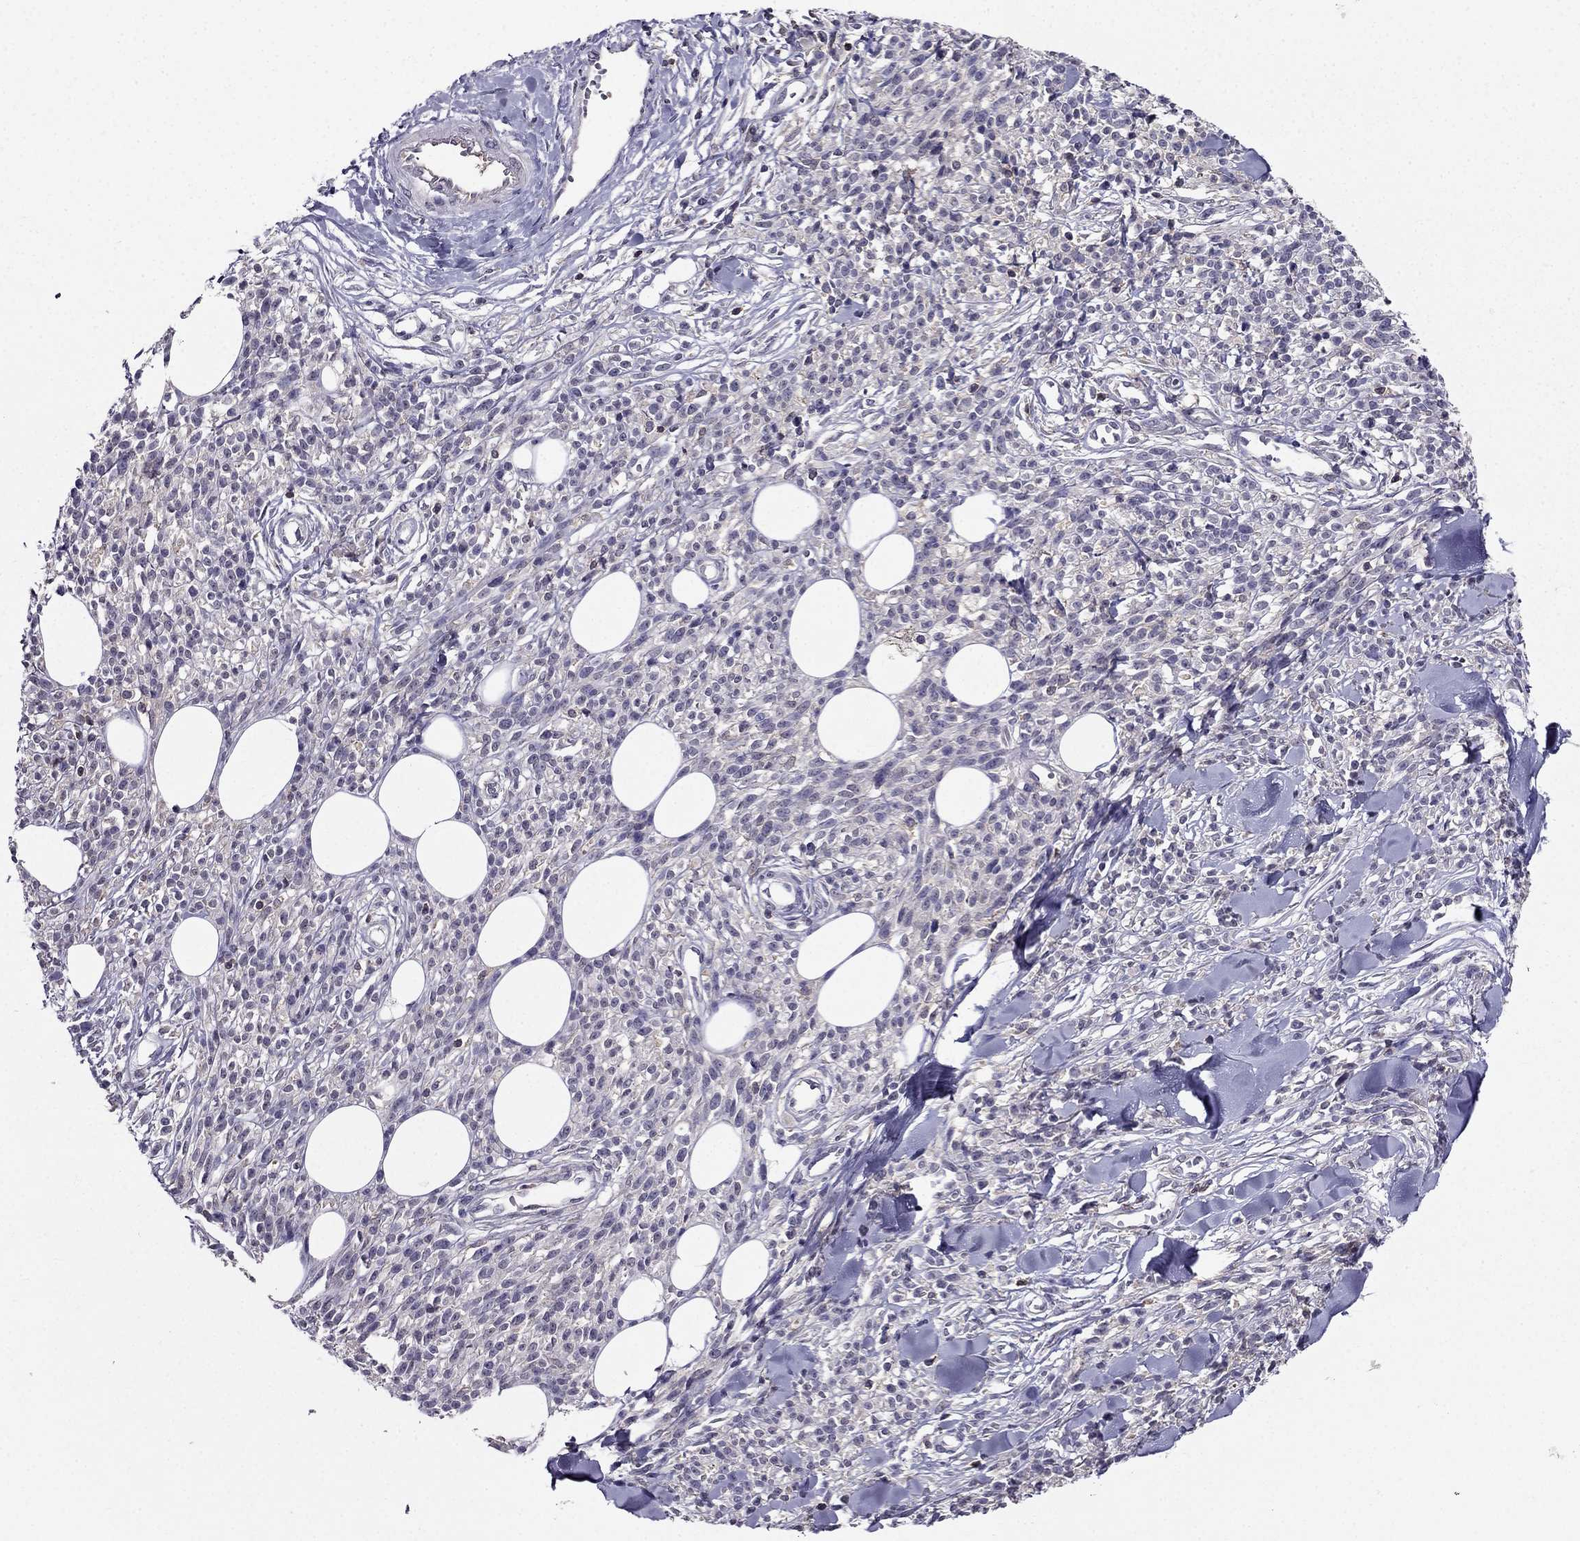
{"staining": {"intensity": "negative", "quantity": "none", "location": "none"}, "tissue": "melanoma", "cell_type": "Tumor cells", "image_type": "cancer", "snomed": [{"axis": "morphology", "description": "Malignant melanoma, NOS"}, {"axis": "topography", "description": "Skin"}, {"axis": "topography", "description": "Skin of trunk"}], "caption": "An IHC micrograph of melanoma is shown. There is no staining in tumor cells of melanoma.", "gene": "AAK1", "patient": {"sex": "male", "age": 74}}